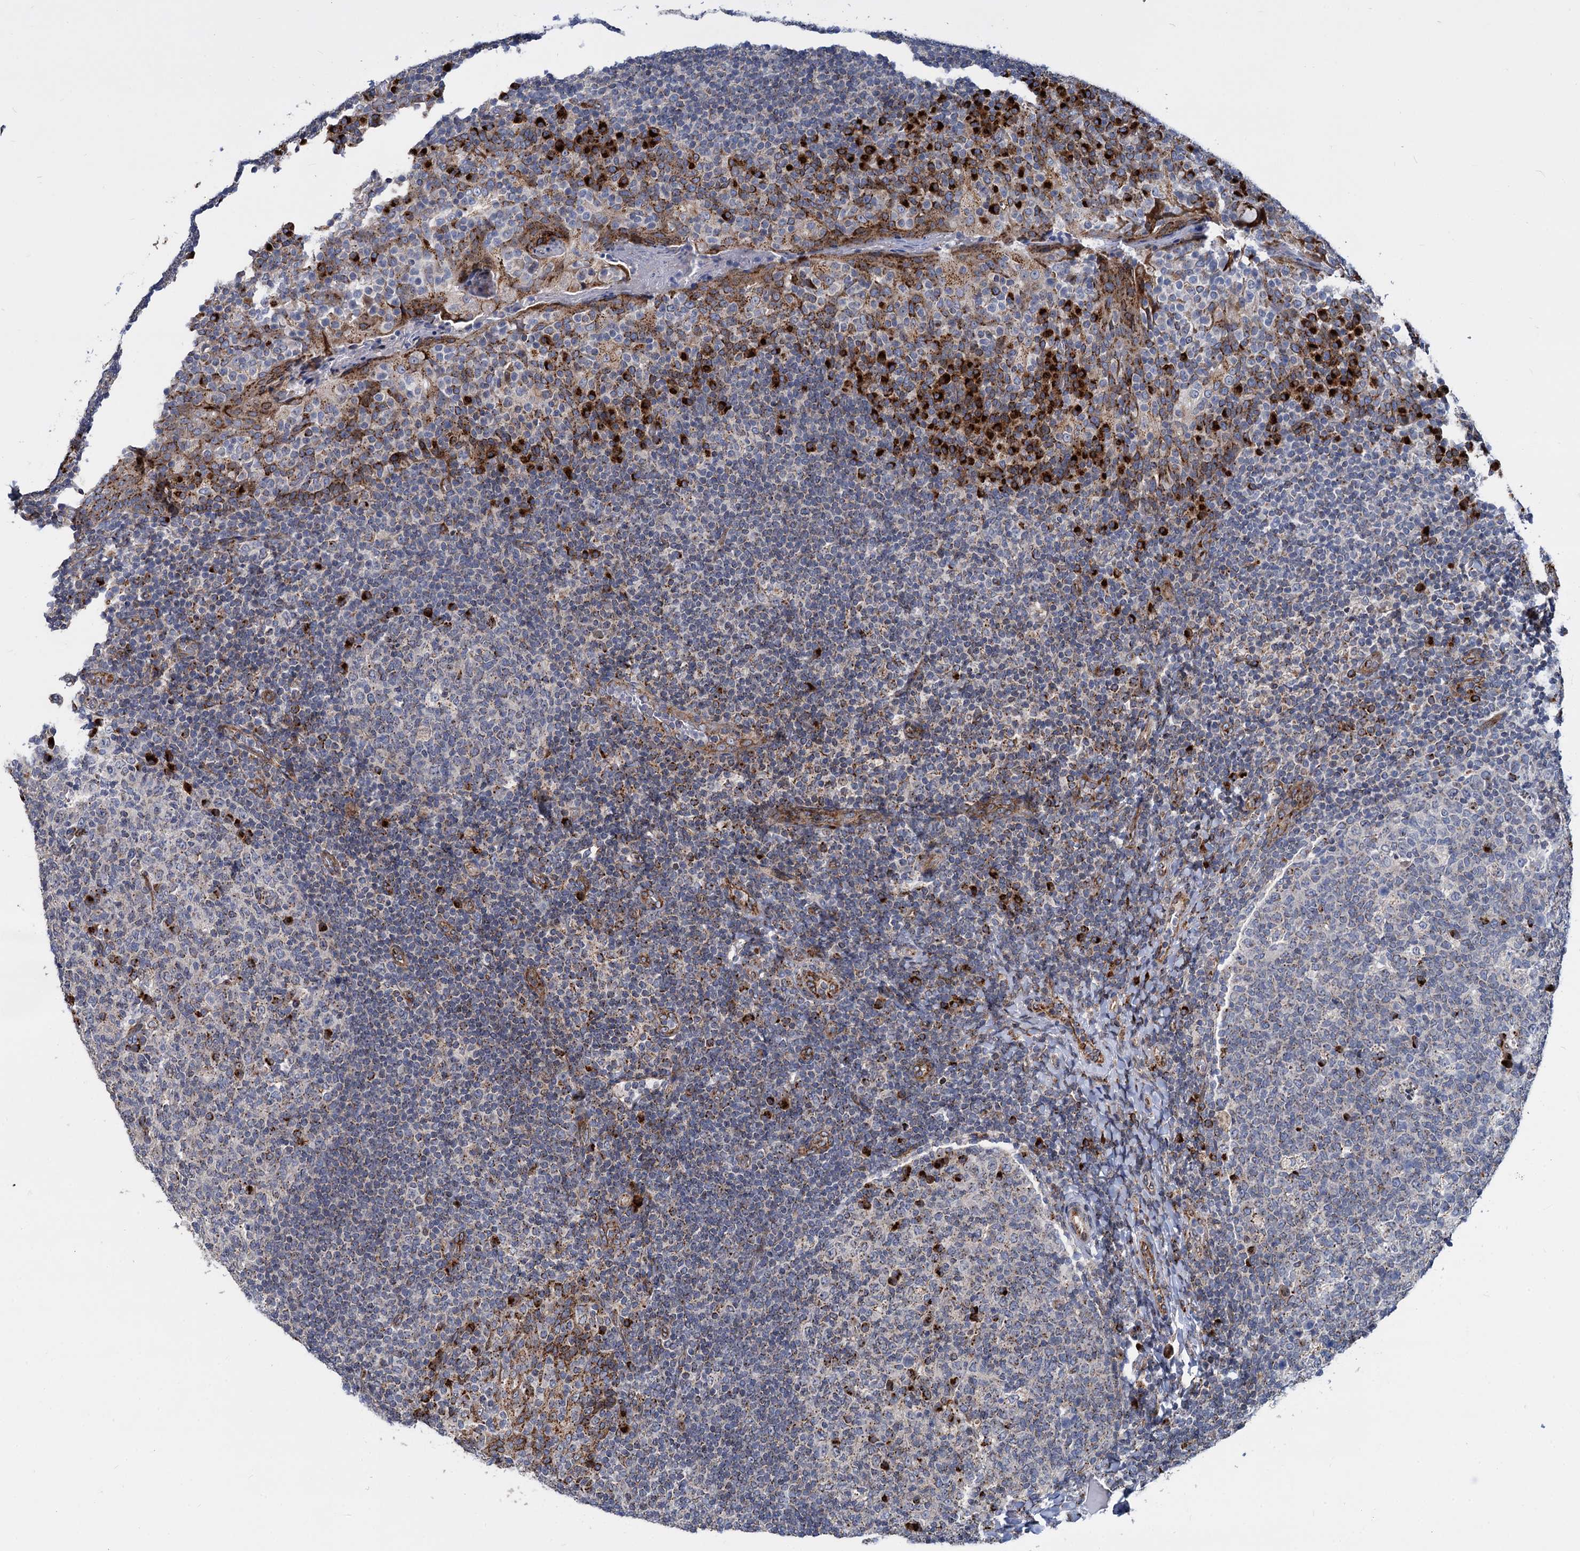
{"staining": {"intensity": "strong", "quantity": "<25%", "location": "cytoplasmic/membranous"}, "tissue": "tonsil", "cell_type": "Germinal center cells", "image_type": "normal", "snomed": [{"axis": "morphology", "description": "Normal tissue, NOS"}, {"axis": "topography", "description": "Tonsil"}], "caption": "Tonsil stained with immunohistochemistry reveals strong cytoplasmic/membranous staining in approximately <25% of germinal center cells. (brown staining indicates protein expression, while blue staining denotes nuclei).", "gene": "SUPT20H", "patient": {"sex": "female", "age": 19}}